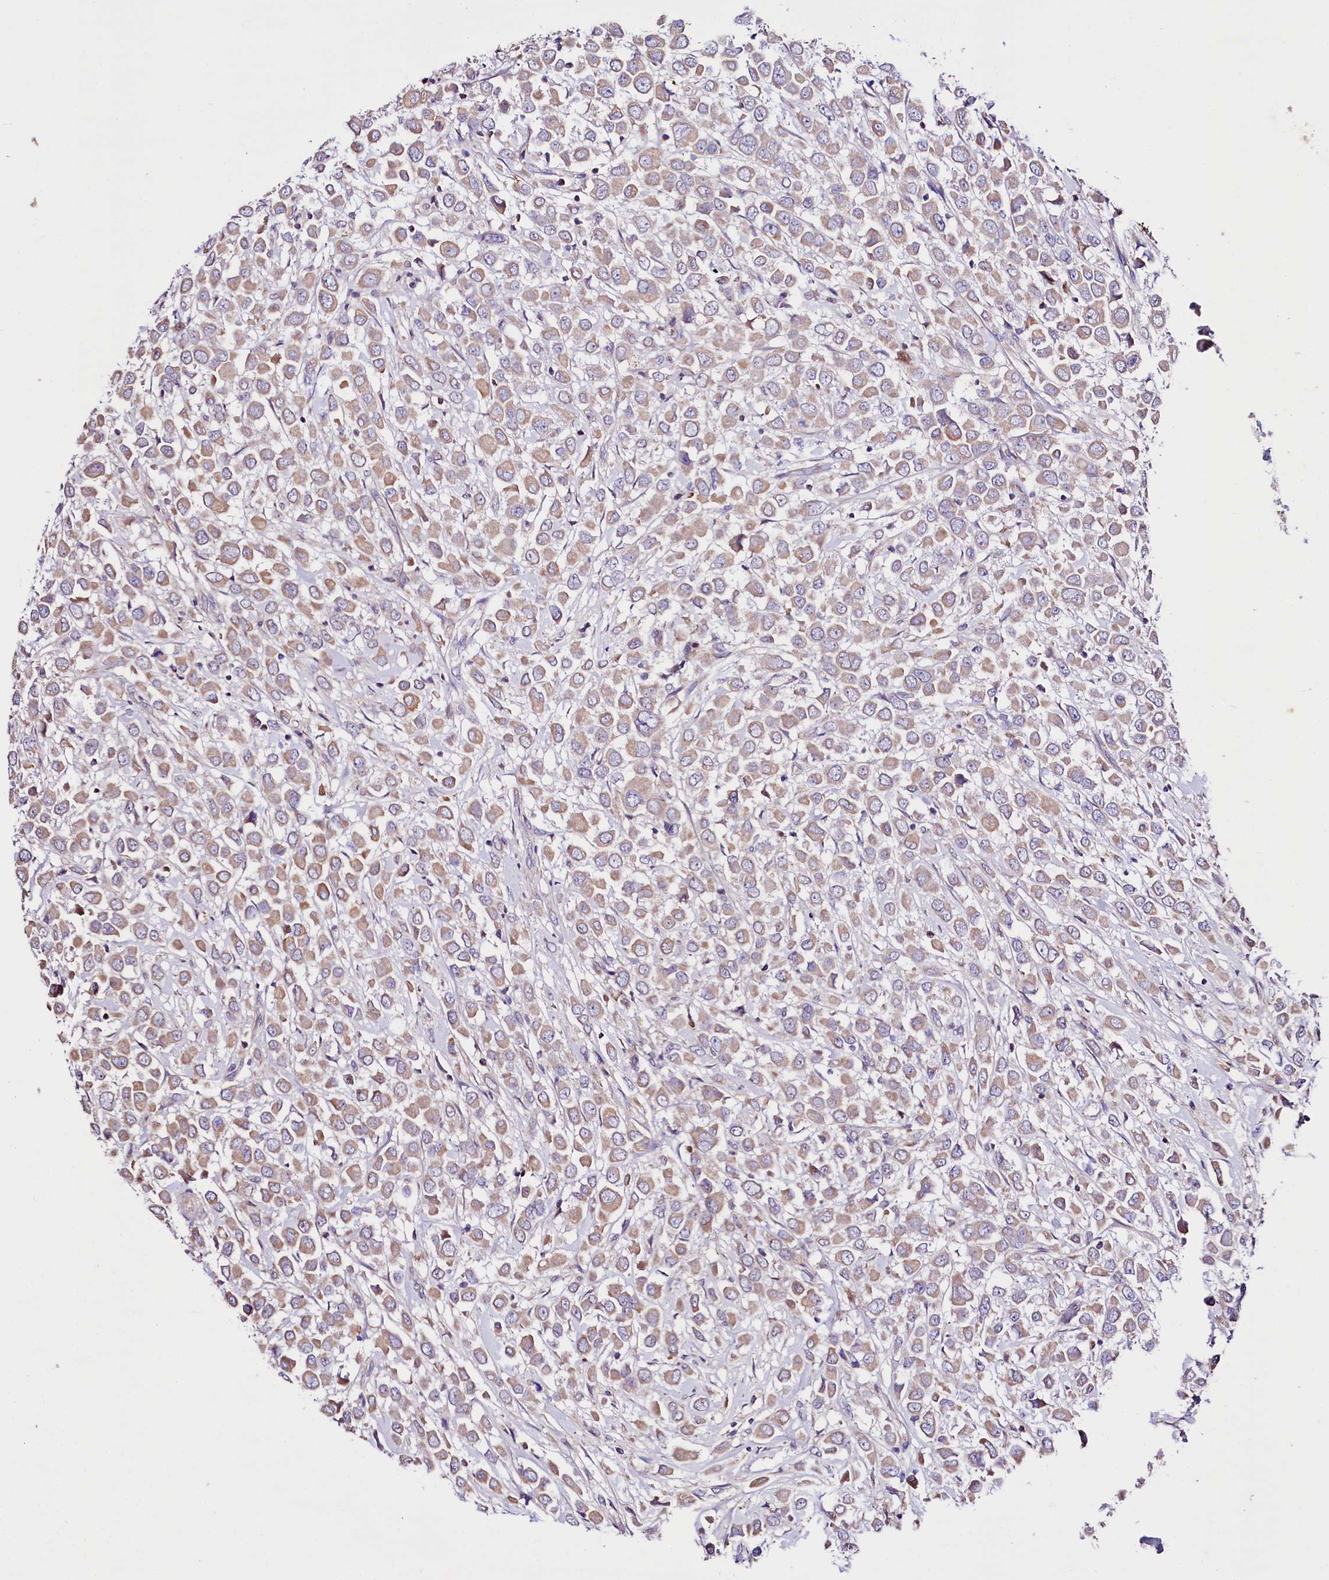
{"staining": {"intensity": "weak", "quantity": ">75%", "location": "cytoplasmic/membranous"}, "tissue": "breast cancer", "cell_type": "Tumor cells", "image_type": "cancer", "snomed": [{"axis": "morphology", "description": "Duct carcinoma"}, {"axis": "topography", "description": "Breast"}], "caption": "Immunohistochemistry image of neoplastic tissue: human breast cancer stained using immunohistochemistry (IHC) demonstrates low levels of weak protein expression localized specifically in the cytoplasmic/membranous of tumor cells, appearing as a cytoplasmic/membranous brown color.", "gene": "ZNF45", "patient": {"sex": "female", "age": 61}}